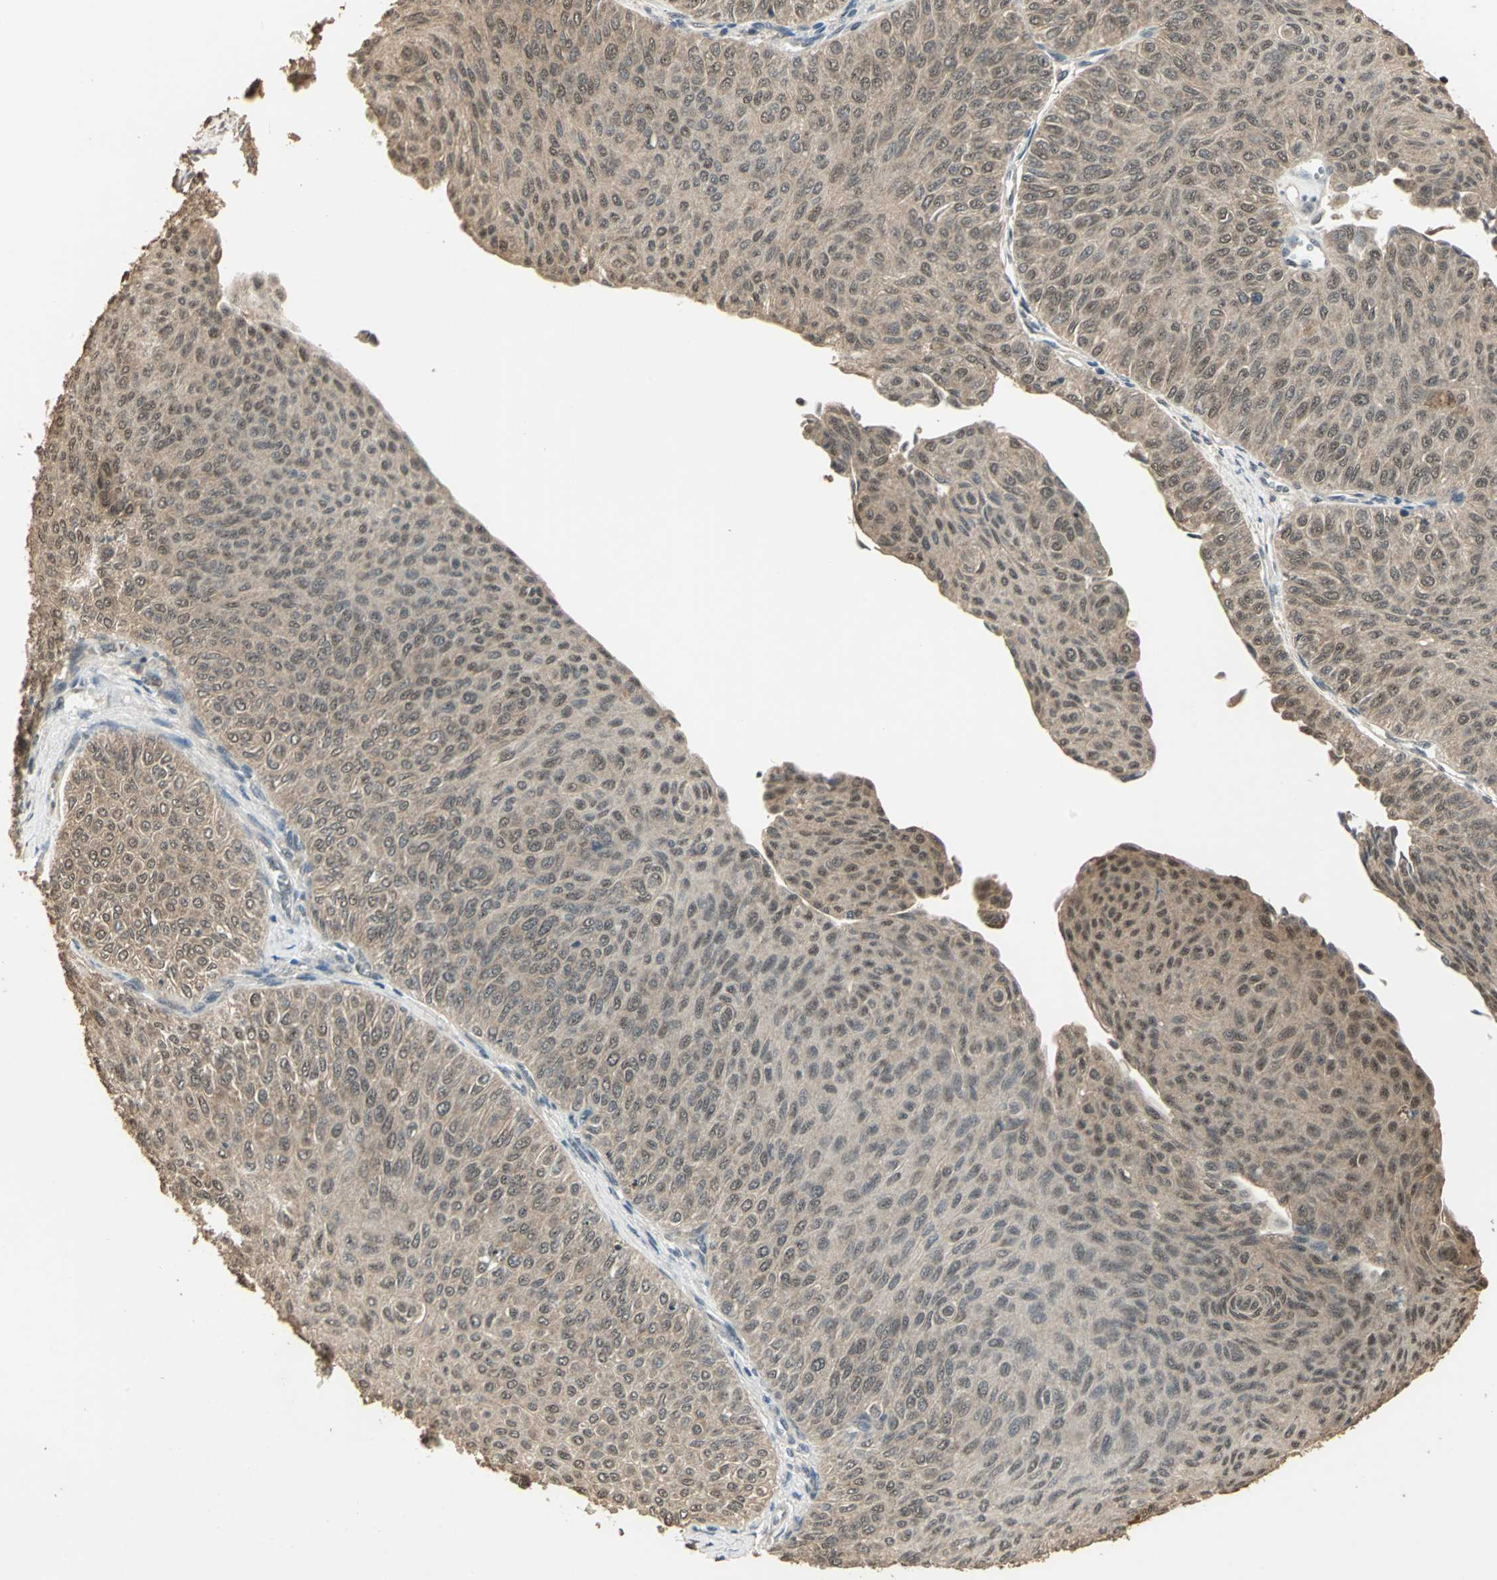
{"staining": {"intensity": "moderate", "quantity": "25%-75%", "location": "cytoplasmic/membranous"}, "tissue": "urothelial cancer", "cell_type": "Tumor cells", "image_type": "cancer", "snomed": [{"axis": "morphology", "description": "Urothelial carcinoma, Low grade"}, {"axis": "topography", "description": "Urinary bladder"}], "caption": "Approximately 25%-75% of tumor cells in human urothelial carcinoma (low-grade) show moderate cytoplasmic/membranous protein staining as visualized by brown immunohistochemical staining.", "gene": "UCHL5", "patient": {"sex": "male", "age": 78}}